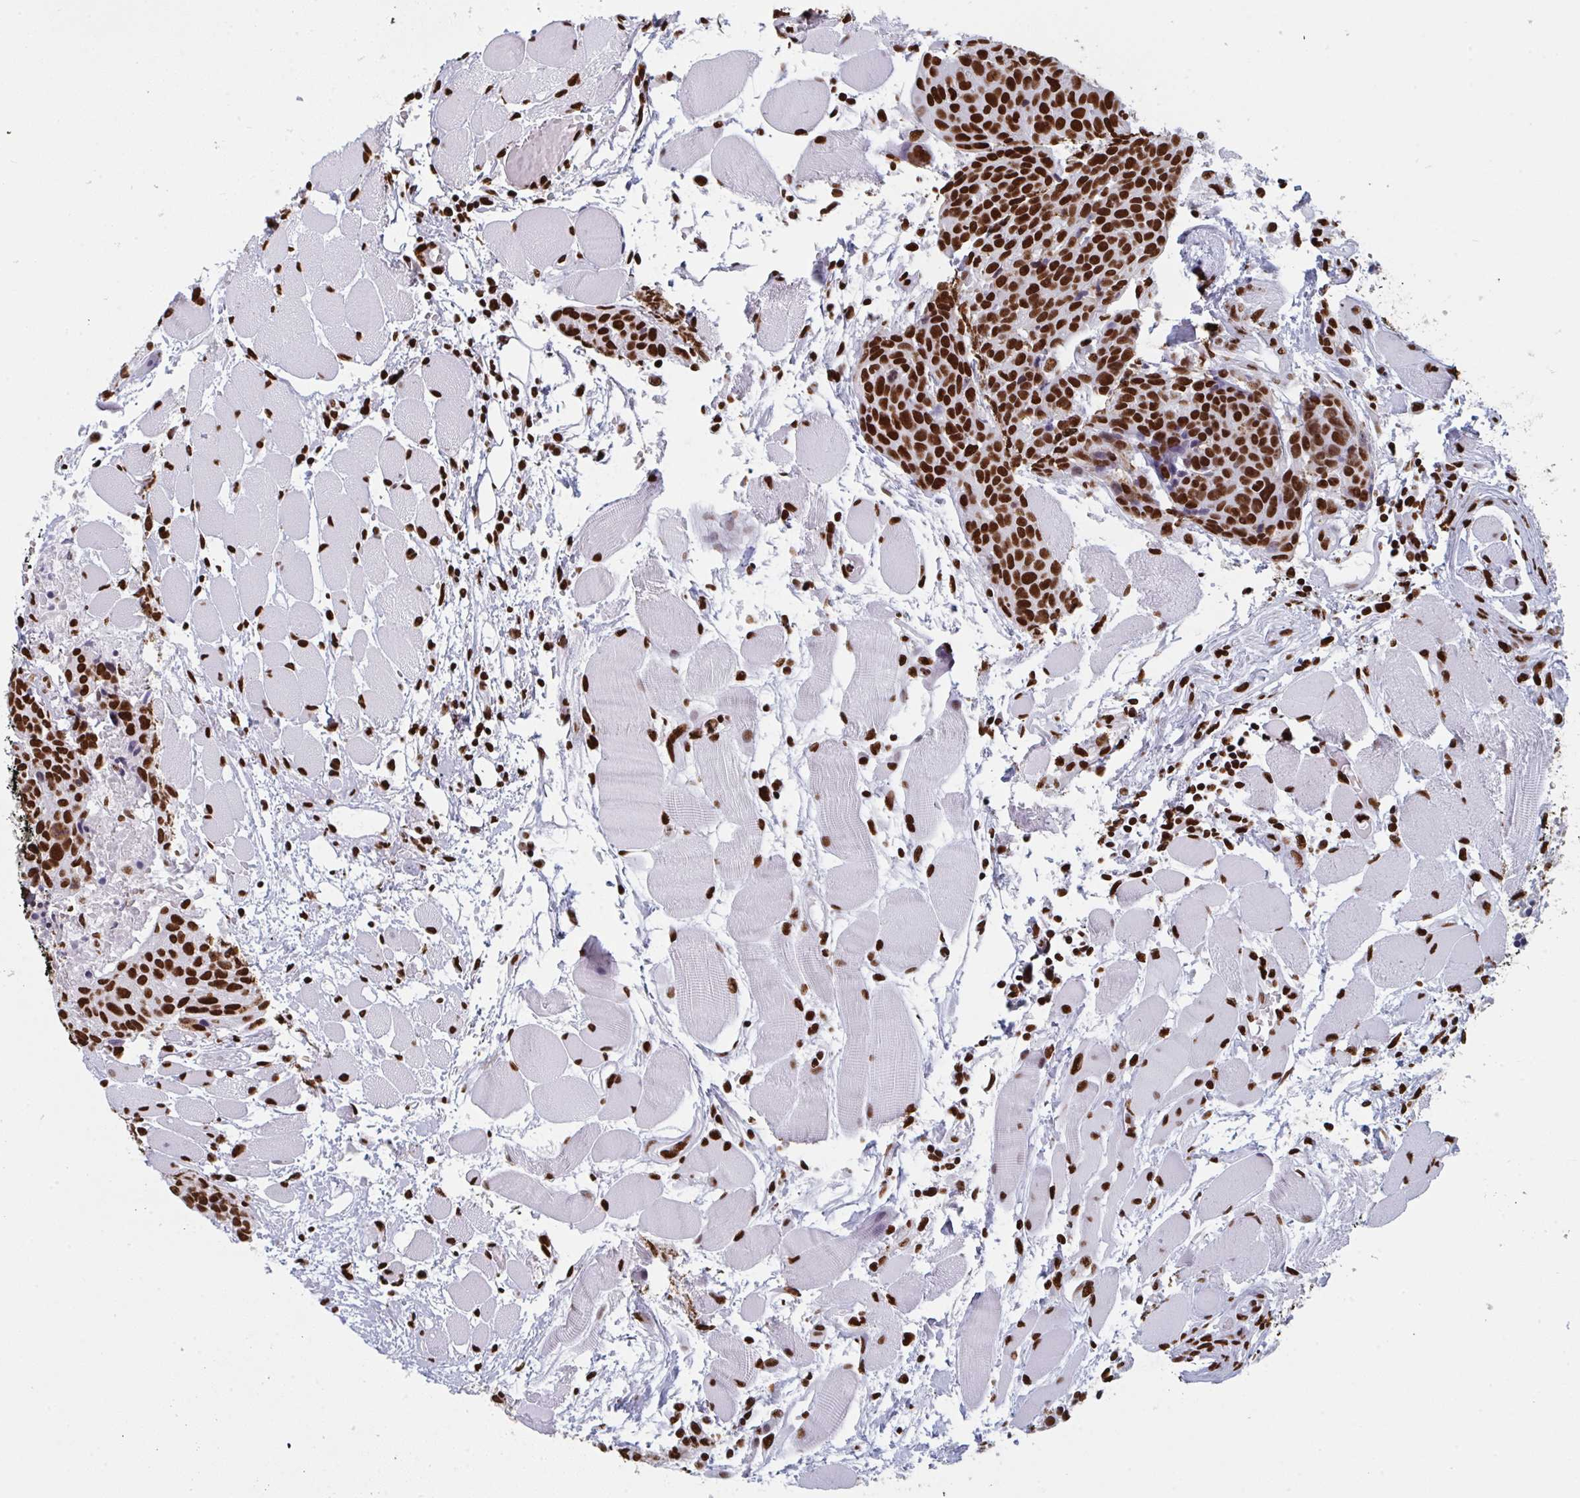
{"staining": {"intensity": "strong", "quantity": ">75%", "location": "nuclear"}, "tissue": "head and neck cancer", "cell_type": "Tumor cells", "image_type": "cancer", "snomed": [{"axis": "morphology", "description": "Squamous cell carcinoma, NOS"}, {"axis": "topography", "description": "Oral tissue"}, {"axis": "topography", "description": "Head-Neck"}], "caption": "Squamous cell carcinoma (head and neck) was stained to show a protein in brown. There is high levels of strong nuclear expression in about >75% of tumor cells. (brown staining indicates protein expression, while blue staining denotes nuclei).", "gene": "GAR1", "patient": {"sex": "male", "age": 64}}